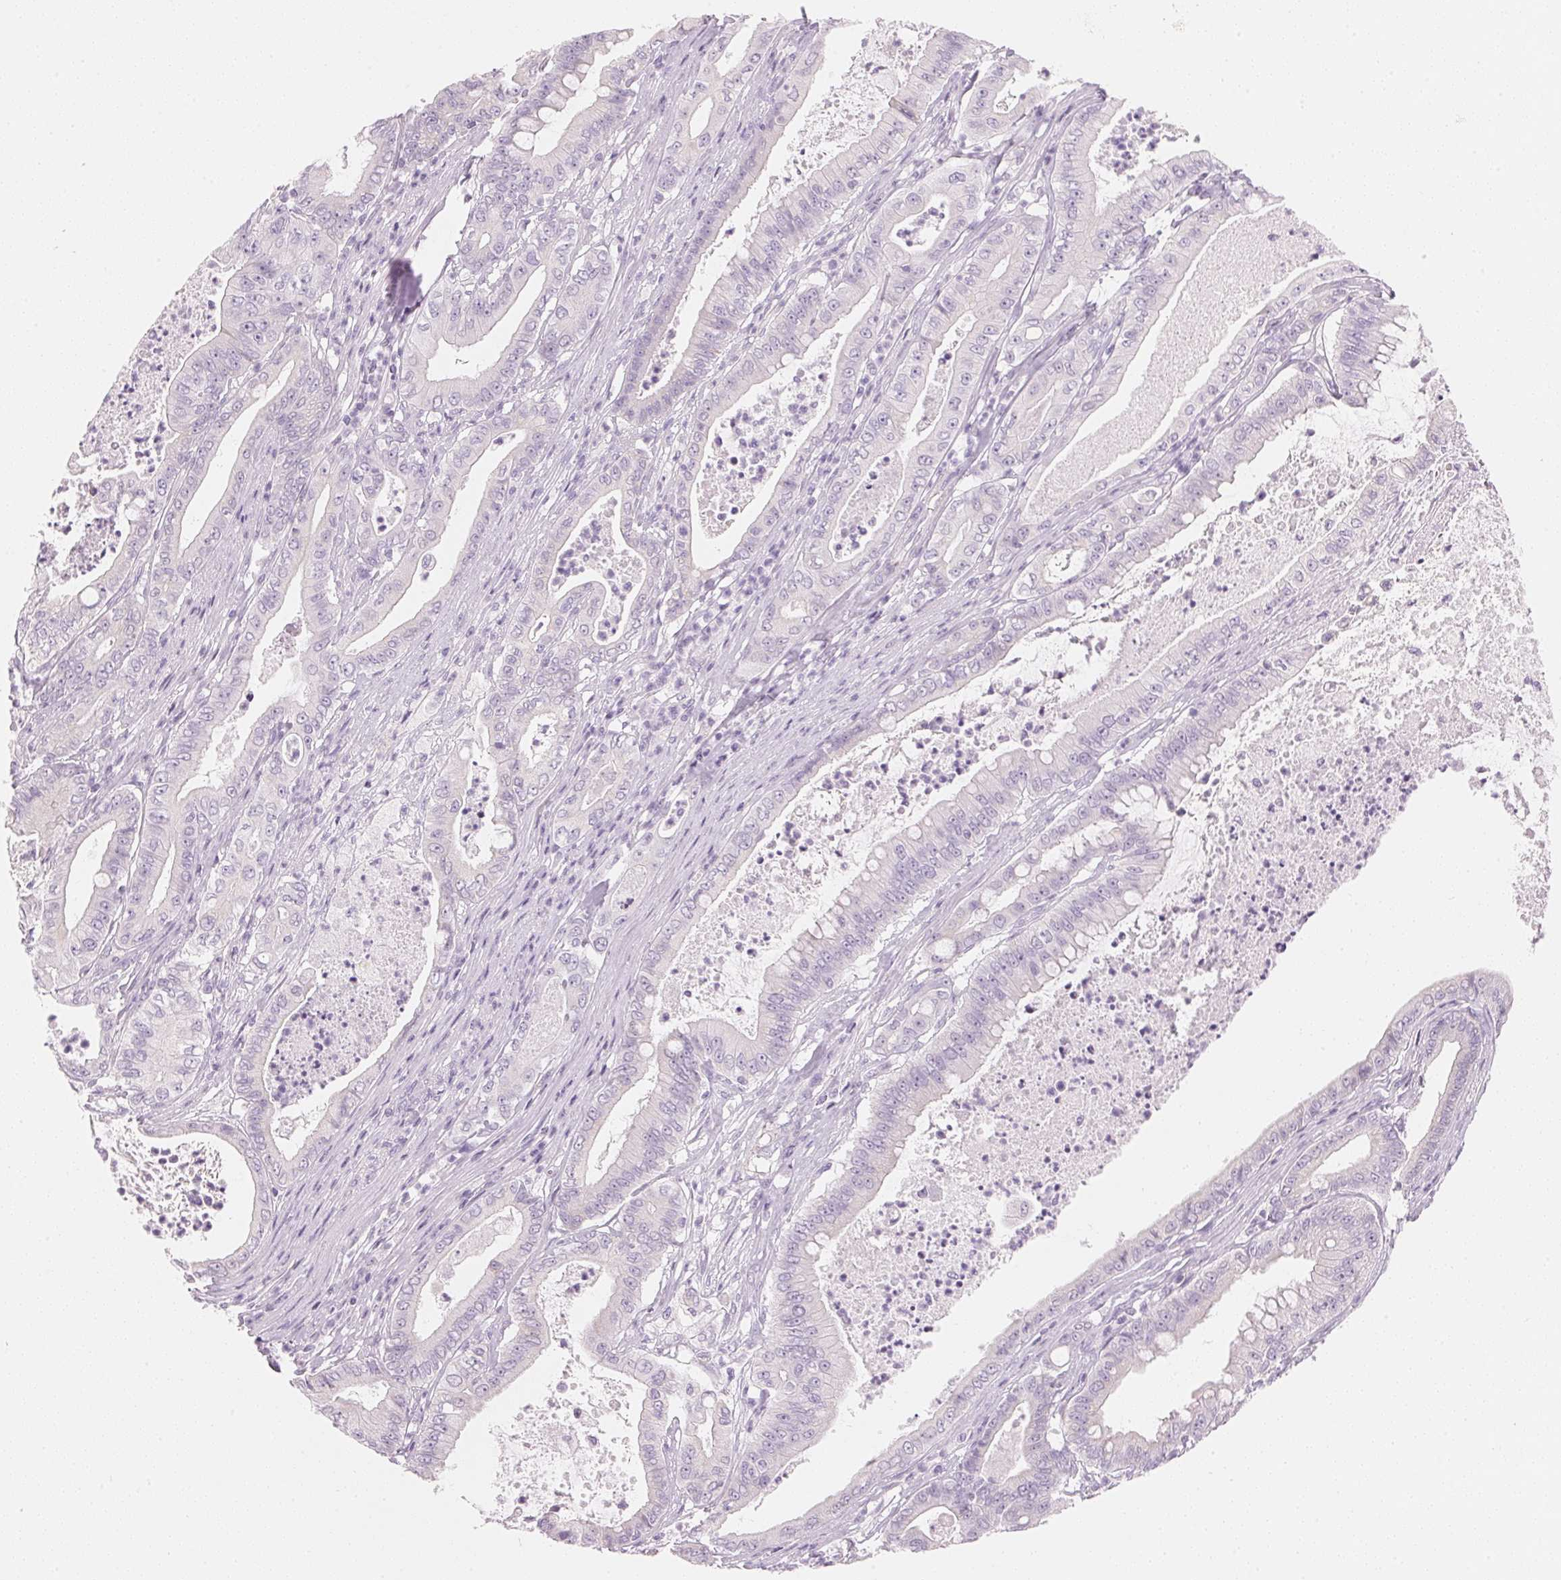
{"staining": {"intensity": "negative", "quantity": "none", "location": "none"}, "tissue": "pancreatic cancer", "cell_type": "Tumor cells", "image_type": "cancer", "snomed": [{"axis": "morphology", "description": "Adenocarcinoma, NOS"}, {"axis": "topography", "description": "Pancreas"}], "caption": "DAB immunohistochemical staining of human adenocarcinoma (pancreatic) displays no significant staining in tumor cells. The staining is performed using DAB (3,3'-diaminobenzidine) brown chromogen with nuclei counter-stained in using hematoxylin.", "gene": "HOXB13", "patient": {"sex": "male", "age": 71}}